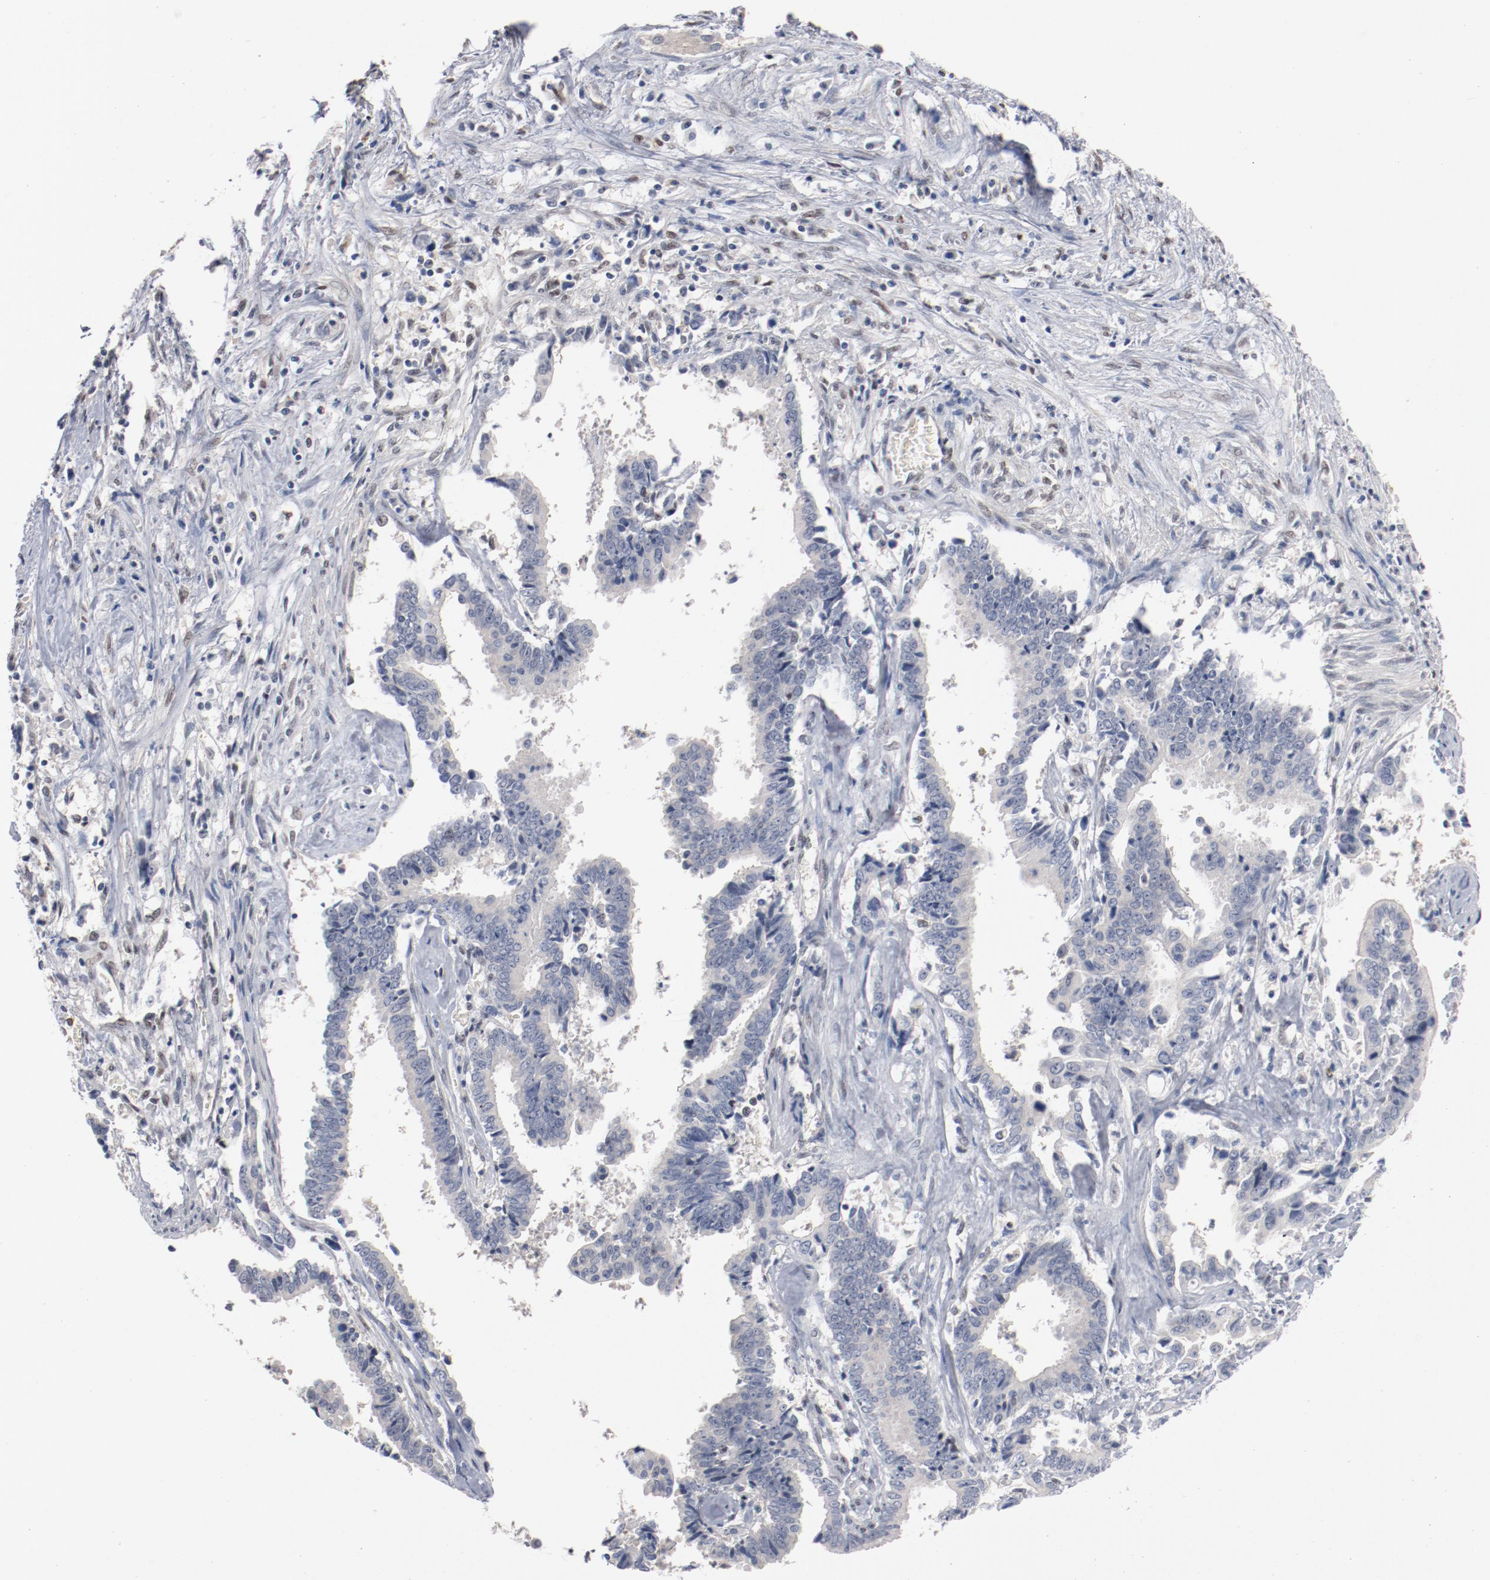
{"staining": {"intensity": "negative", "quantity": "none", "location": "none"}, "tissue": "liver cancer", "cell_type": "Tumor cells", "image_type": "cancer", "snomed": [{"axis": "morphology", "description": "Cholangiocarcinoma"}, {"axis": "topography", "description": "Liver"}], "caption": "There is no significant staining in tumor cells of liver cholangiocarcinoma.", "gene": "ZEB2", "patient": {"sex": "male", "age": 57}}